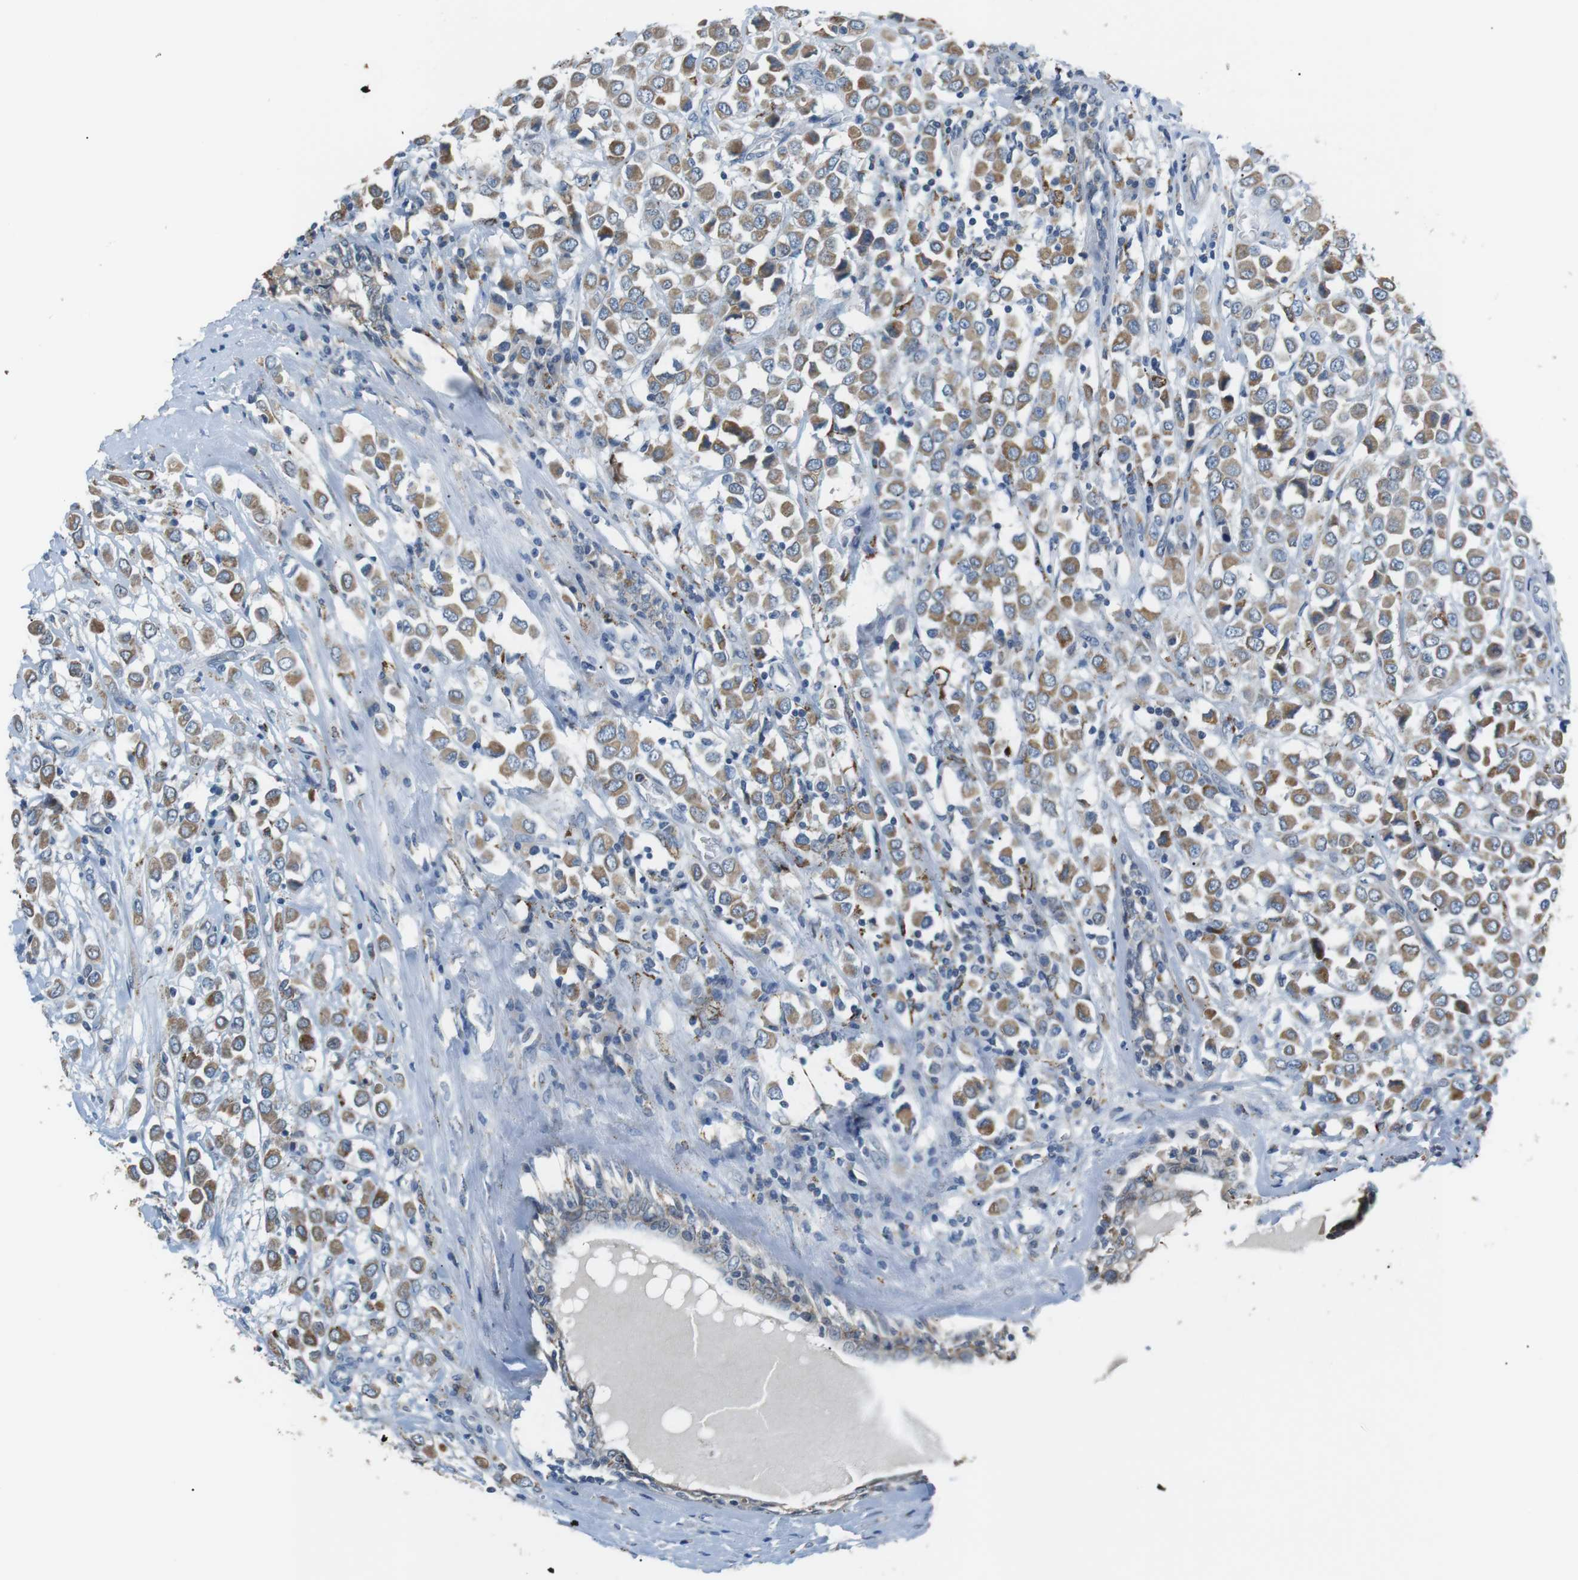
{"staining": {"intensity": "moderate", "quantity": ">75%", "location": "cytoplasmic/membranous"}, "tissue": "breast cancer", "cell_type": "Tumor cells", "image_type": "cancer", "snomed": [{"axis": "morphology", "description": "Duct carcinoma"}, {"axis": "topography", "description": "Breast"}], "caption": "IHC (DAB) staining of human infiltrating ductal carcinoma (breast) displays moderate cytoplasmic/membranous protein staining in about >75% of tumor cells.", "gene": "CD300E", "patient": {"sex": "female", "age": 61}}